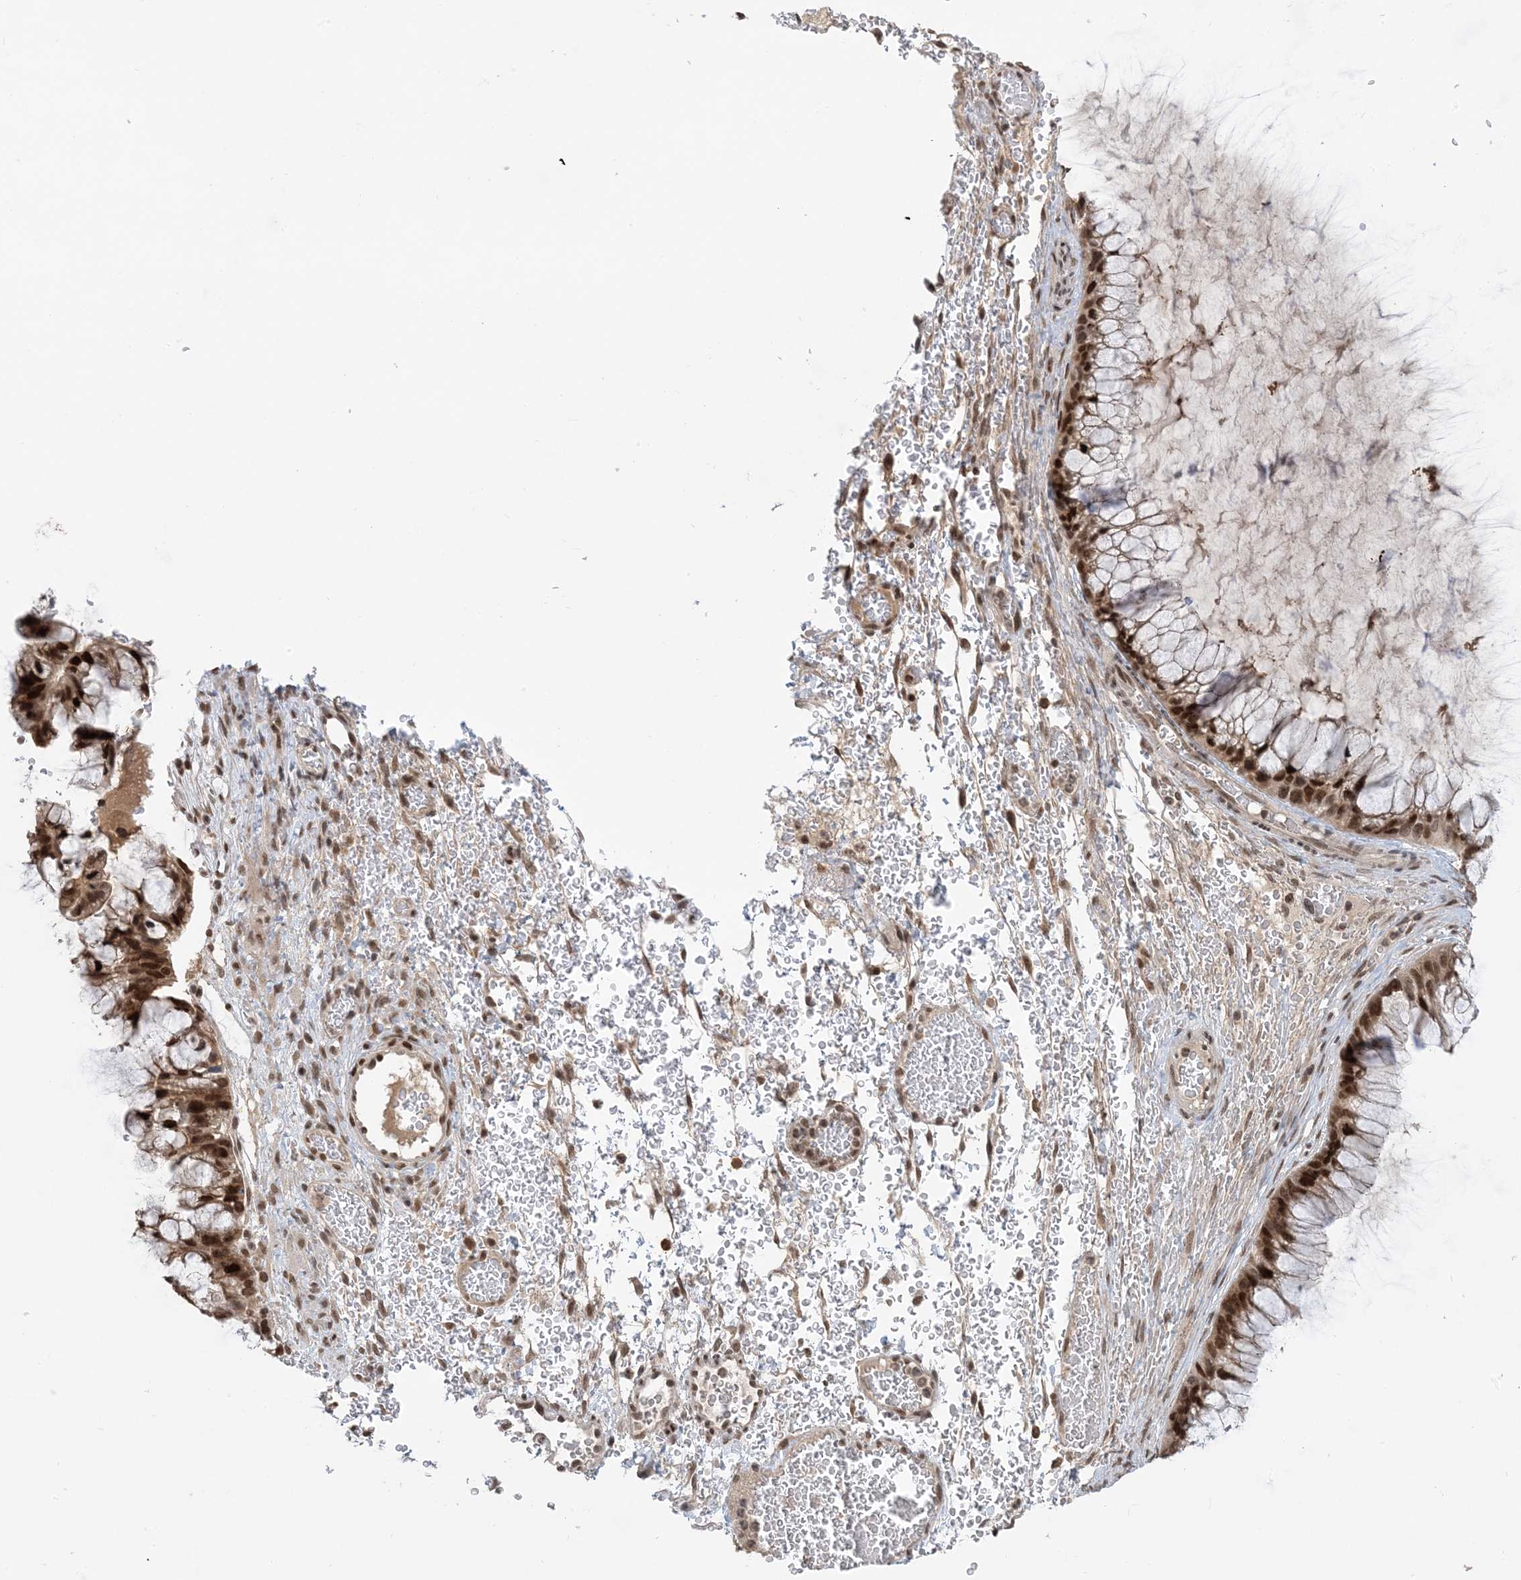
{"staining": {"intensity": "moderate", "quantity": ">75%", "location": "cytoplasmic/membranous,nuclear"}, "tissue": "ovarian cancer", "cell_type": "Tumor cells", "image_type": "cancer", "snomed": [{"axis": "morphology", "description": "Cystadenocarcinoma, mucinous, NOS"}, {"axis": "topography", "description": "Ovary"}], "caption": "Protein expression analysis of human ovarian cancer (mucinous cystadenocarcinoma) reveals moderate cytoplasmic/membranous and nuclear staining in approximately >75% of tumor cells. (DAB = brown stain, brightfield microscopy at high magnification).", "gene": "ACYP2", "patient": {"sex": "female", "age": 37}}